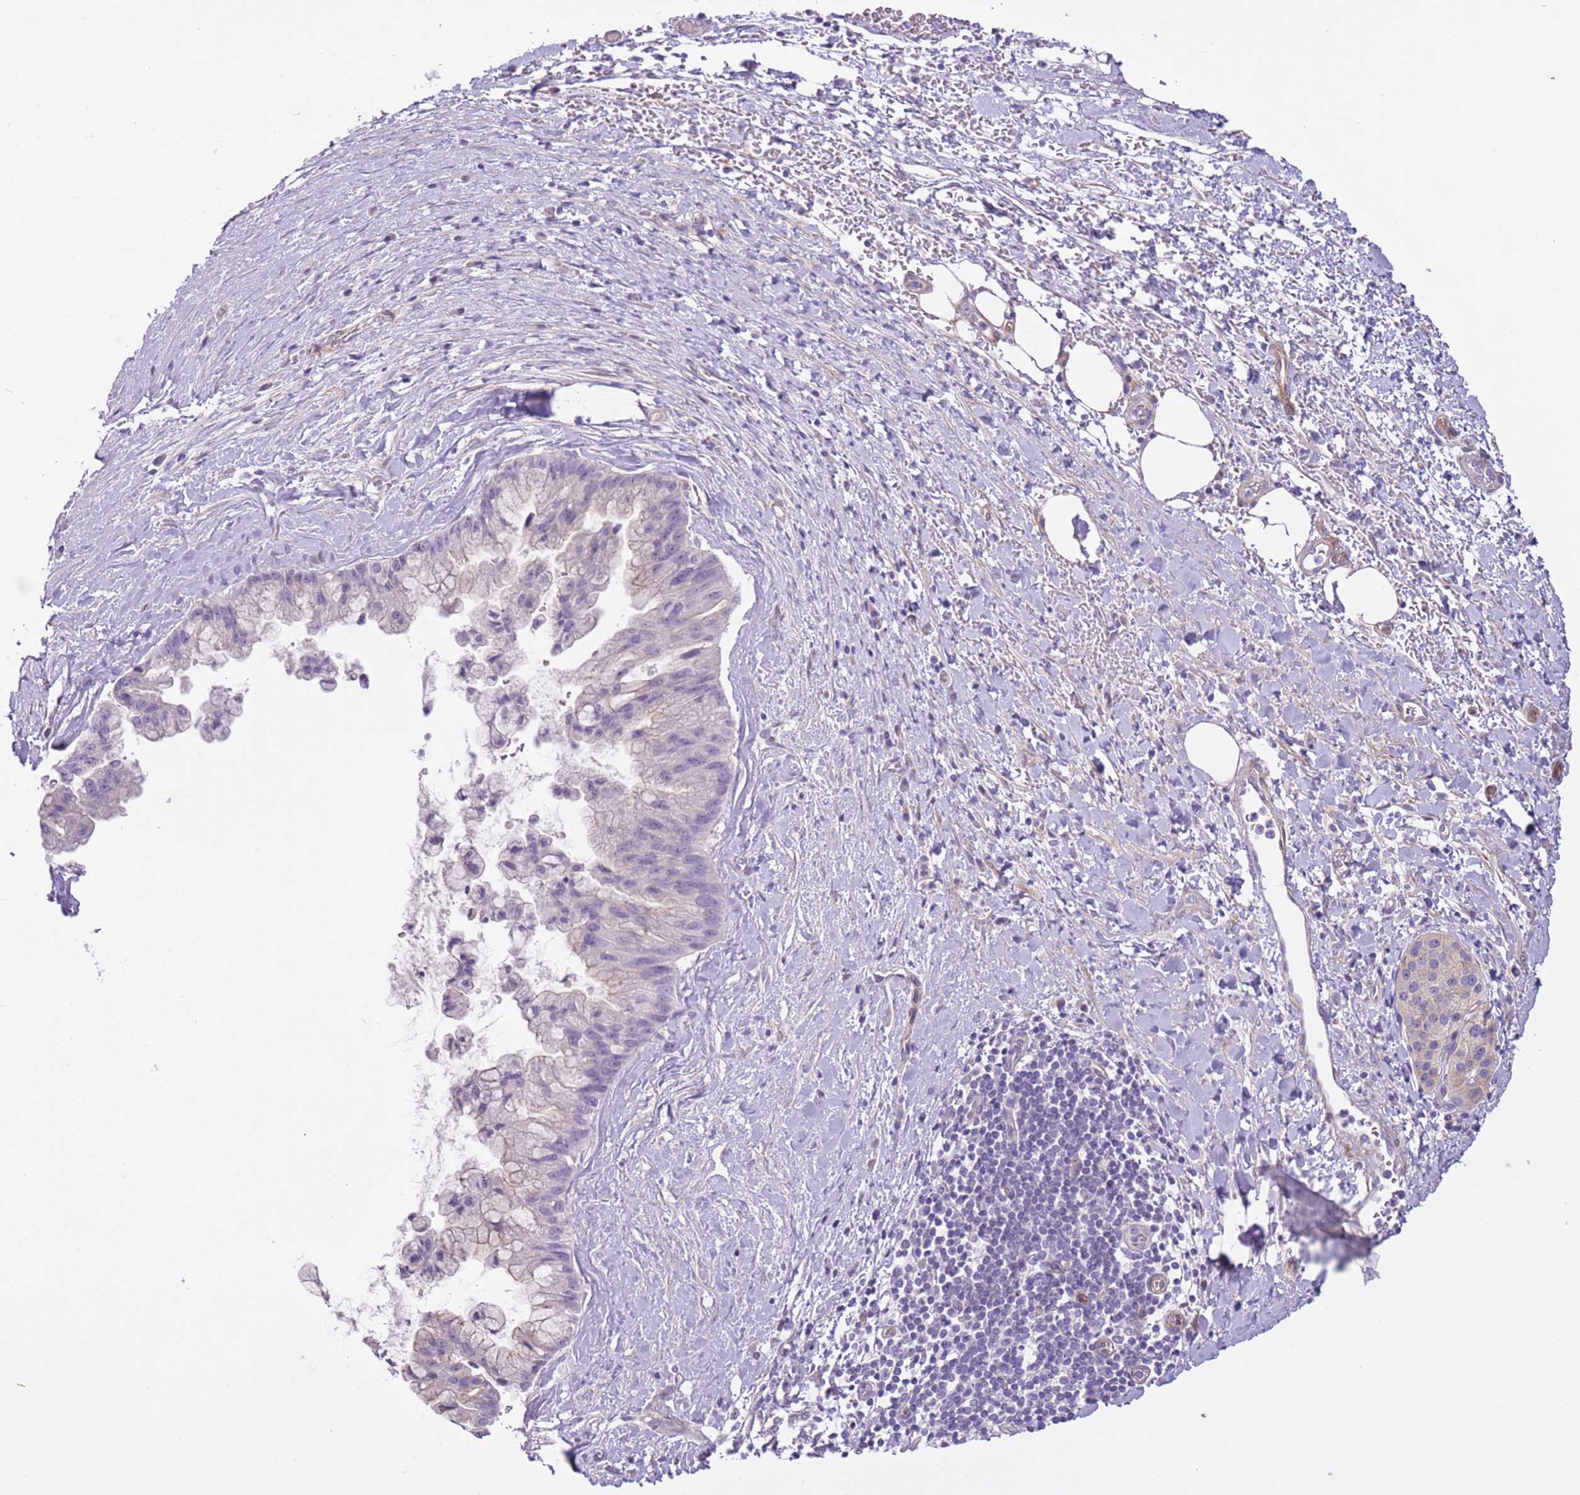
{"staining": {"intensity": "negative", "quantity": "none", "location": "none"}, "tissue": "pancreatic cancer", "cell_type": "Tumor cells", "image_type": "cancer", "snomed": [{"axis": "morphology", "description": "Adenocarcinoma, NOS"}, {"axis": "topography", "description": "Pancreas"}], "caption": "Protein analysis of pancreatic cancer (adenocarcinoma) displays no significant staining in tumor cells. (Brightfield microscopy of DAB immunohistochemistry (IHC) at high magnification).", "gene": "MRO", "patient": {"sex": "male", "age": 73}}